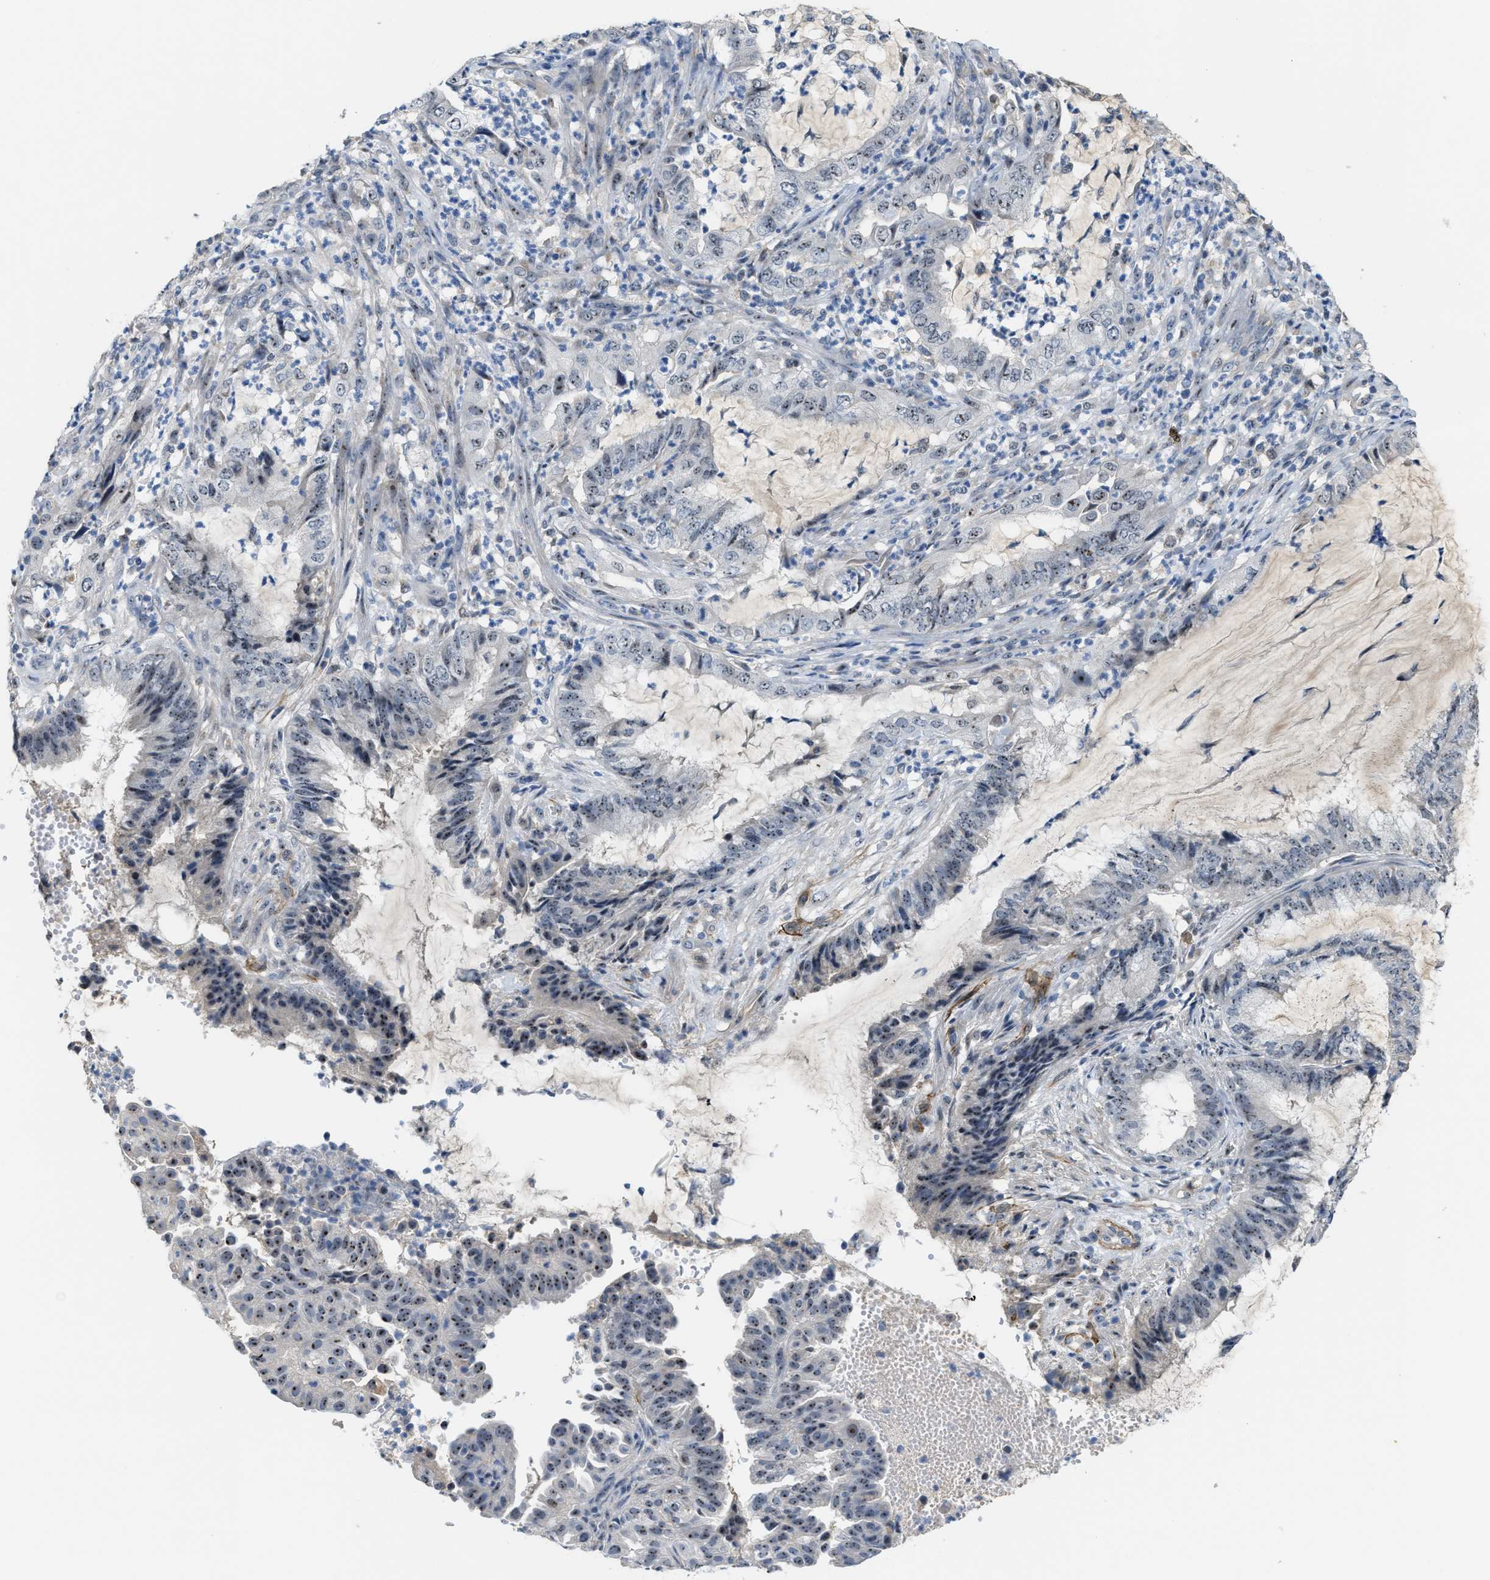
{"staining": {"intensity": "moderate", "quantity": "25%-75%", "location": "nuclear"}, "tissue": "endometrial cancer", "cell_type": "Tumor cells", "image_type": "cancer", "snomed": [{"axis": "morphology", "description": "Adenocarcinoma, NOS"}, {"axis": "topography", "description": "Endometrium"}], "caption": "IHC micrograph of neoplastic tissue: human adenocarcinoma (endometrial) stained using IHC displays medium levels of moderate protein expression localized specifically in the nuclear of tumor cells, appearing as a nuclear brown color.", "gene": "ZNF783", "patient": {"sex": "female", "age": 51}}